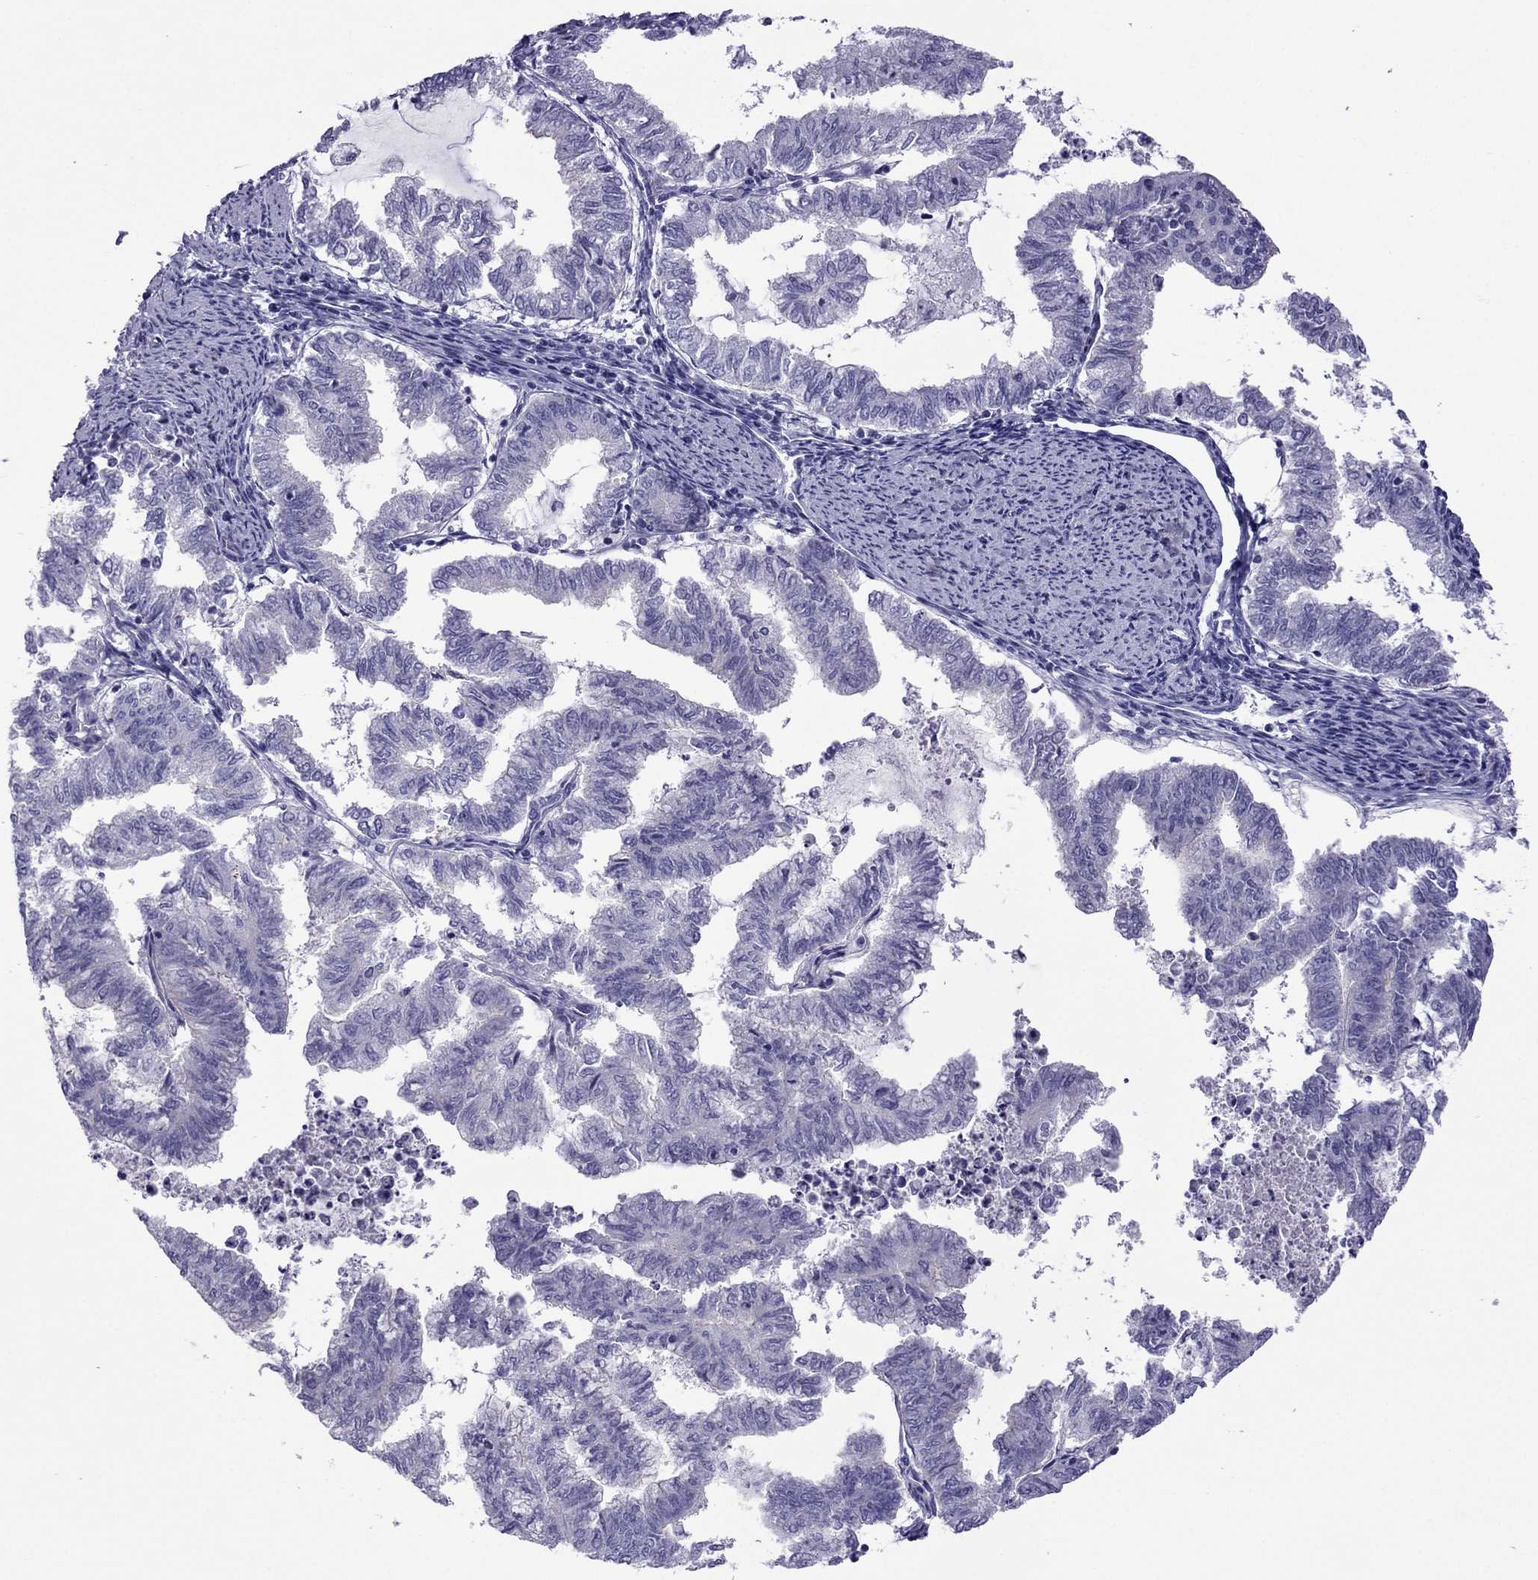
{"staining": {"intensity": "negative", "quantity": "none", "location": "none"}, "tissue": "endometrial cancer", "cell_type": "Tumor cells", "image_type": "cancer", "snomed": [{"axis": "morphology", "description": "Adenocarcinoma, NOS"}, {"axis": "topography", "description": "Endometrium"}], "caption": "This photomicrograph is of endometrial adenocarcinoma stained with immunohistochemistry to label a protein in brown with the nuclei are counter-stained blue. There is no staining in tumor cells. (Stains: DAB immunohistochemistry (IHC) with hematoxylin counter stain, Microscopy: brightfield microscopy at high magnification).", "gene": "MYL11", "patient": {"sex": "female", "age": 79}}